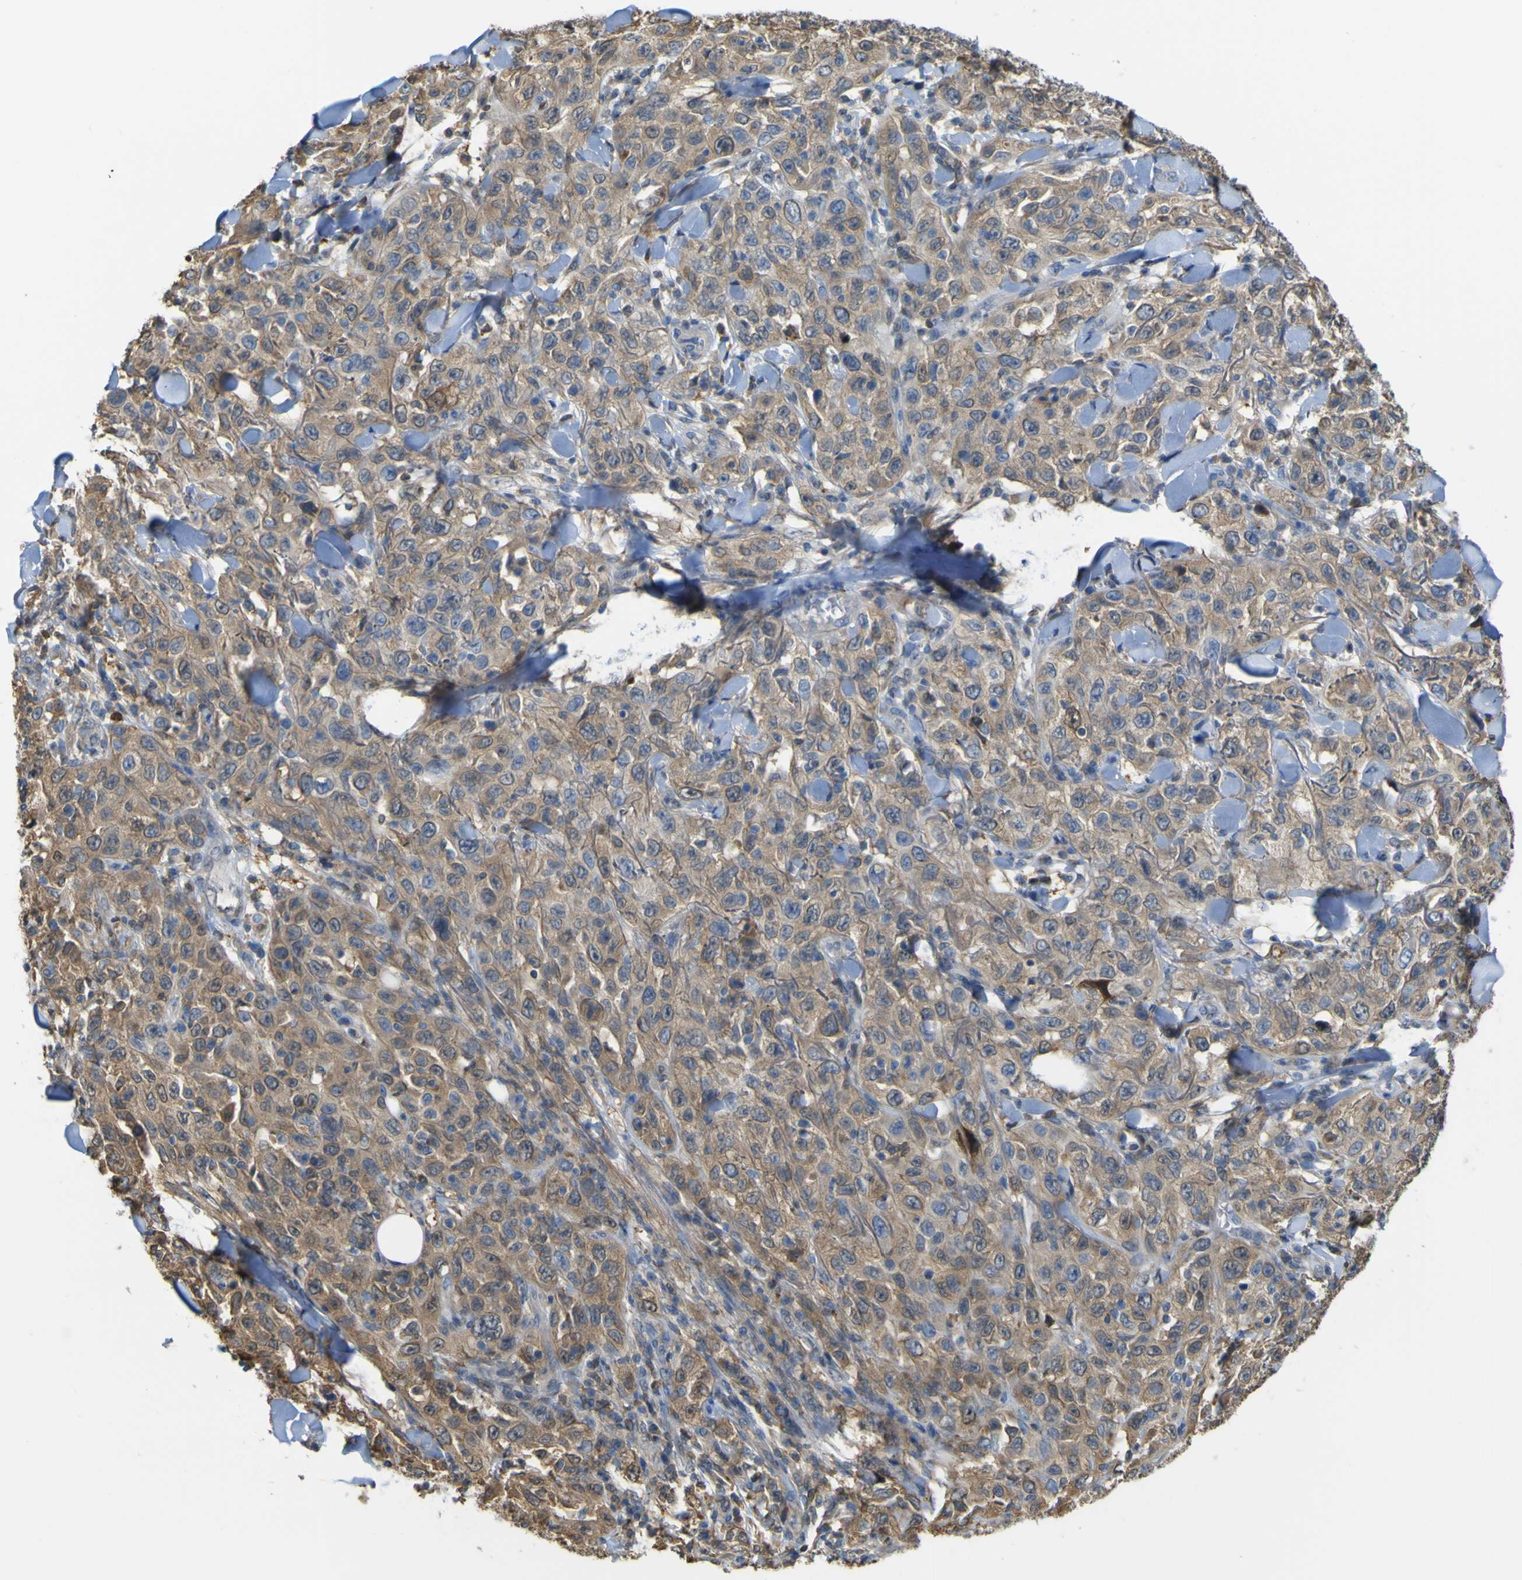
{"staining": {"intensity": "moderate", "quantity": ">75%", "location": "cytoplasmic/membranous"}, "tissue": "skin cancer", "cell_type": "Tumor cells", "image_type": "cancer", "snomed": [{"axis": "morphology", "description": "Squamous cell carcinoma, NOS"}, {"axis": "topography", "description": "Skin"}], "caption": "An immunohistochemistry histopathology image of neoplastic tissue is shown. Protein staining in brown shows moderate cytoplasmic/membranous positivity in skin cancer (squamous cell carcinoma) within tumor cells. Nuclei are stained in blue.", "gene": "ABHD3", "patient": {"sex": "female", "age": 88}}